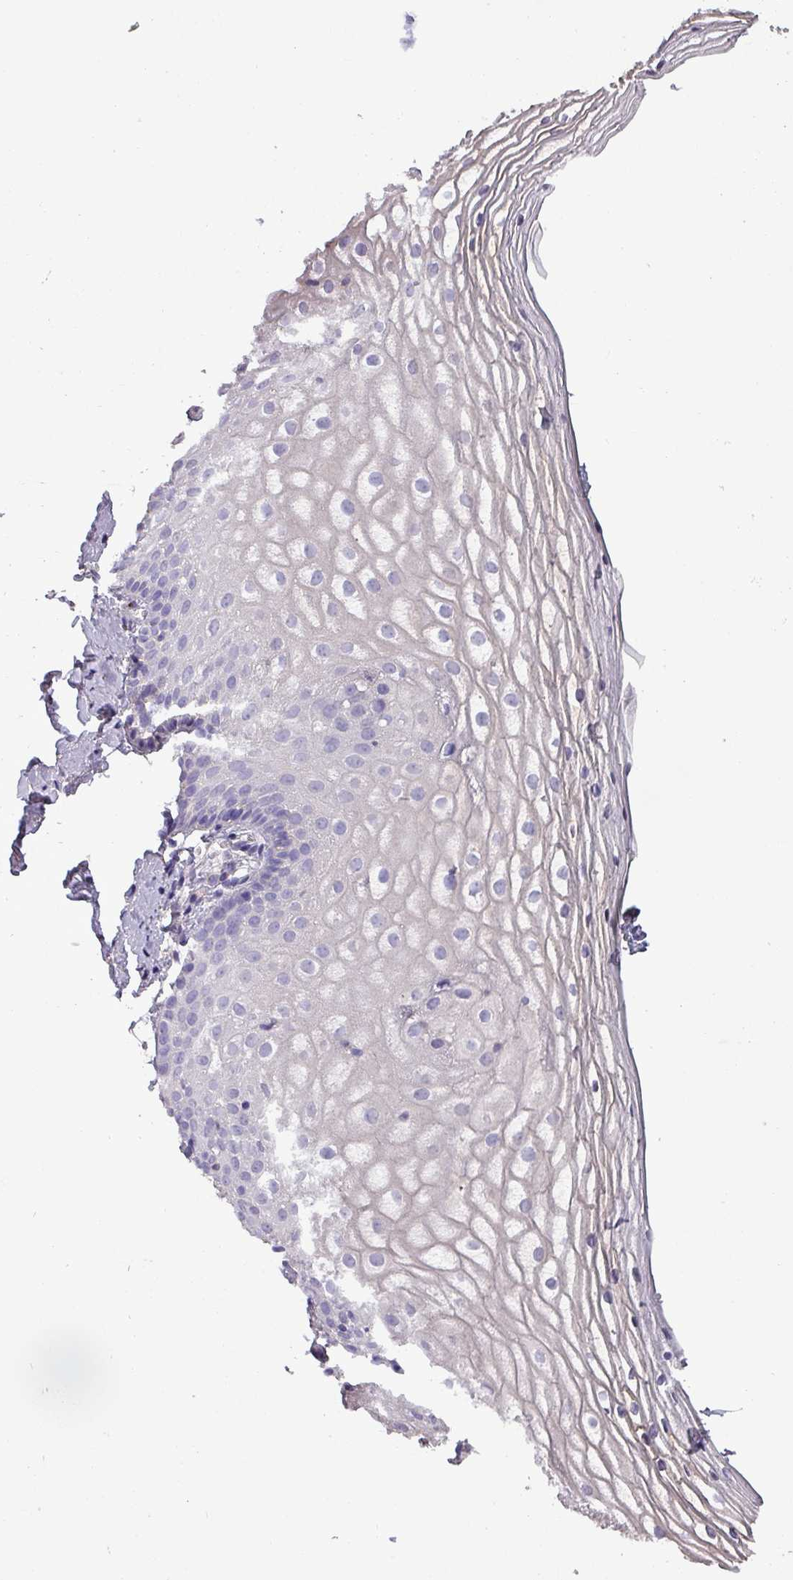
{"staining": {"intensity": "negative", "quantity": "none", "location": "none"}, "tissue": "vagina", "cell_type": "Squamous epithelial cells", "image_type": "normal", "snomed": [{"axis": "morphology", "description": "Normal tissue, NOS"}, {"axis": "topography", "description": "Vagina"}], "caption": "IHC of unremarkable vagina exhibits no positivity in squamous epithelial cells.", "gene": "HTRA4", "patient": {"sex": "female", "age": 56}}